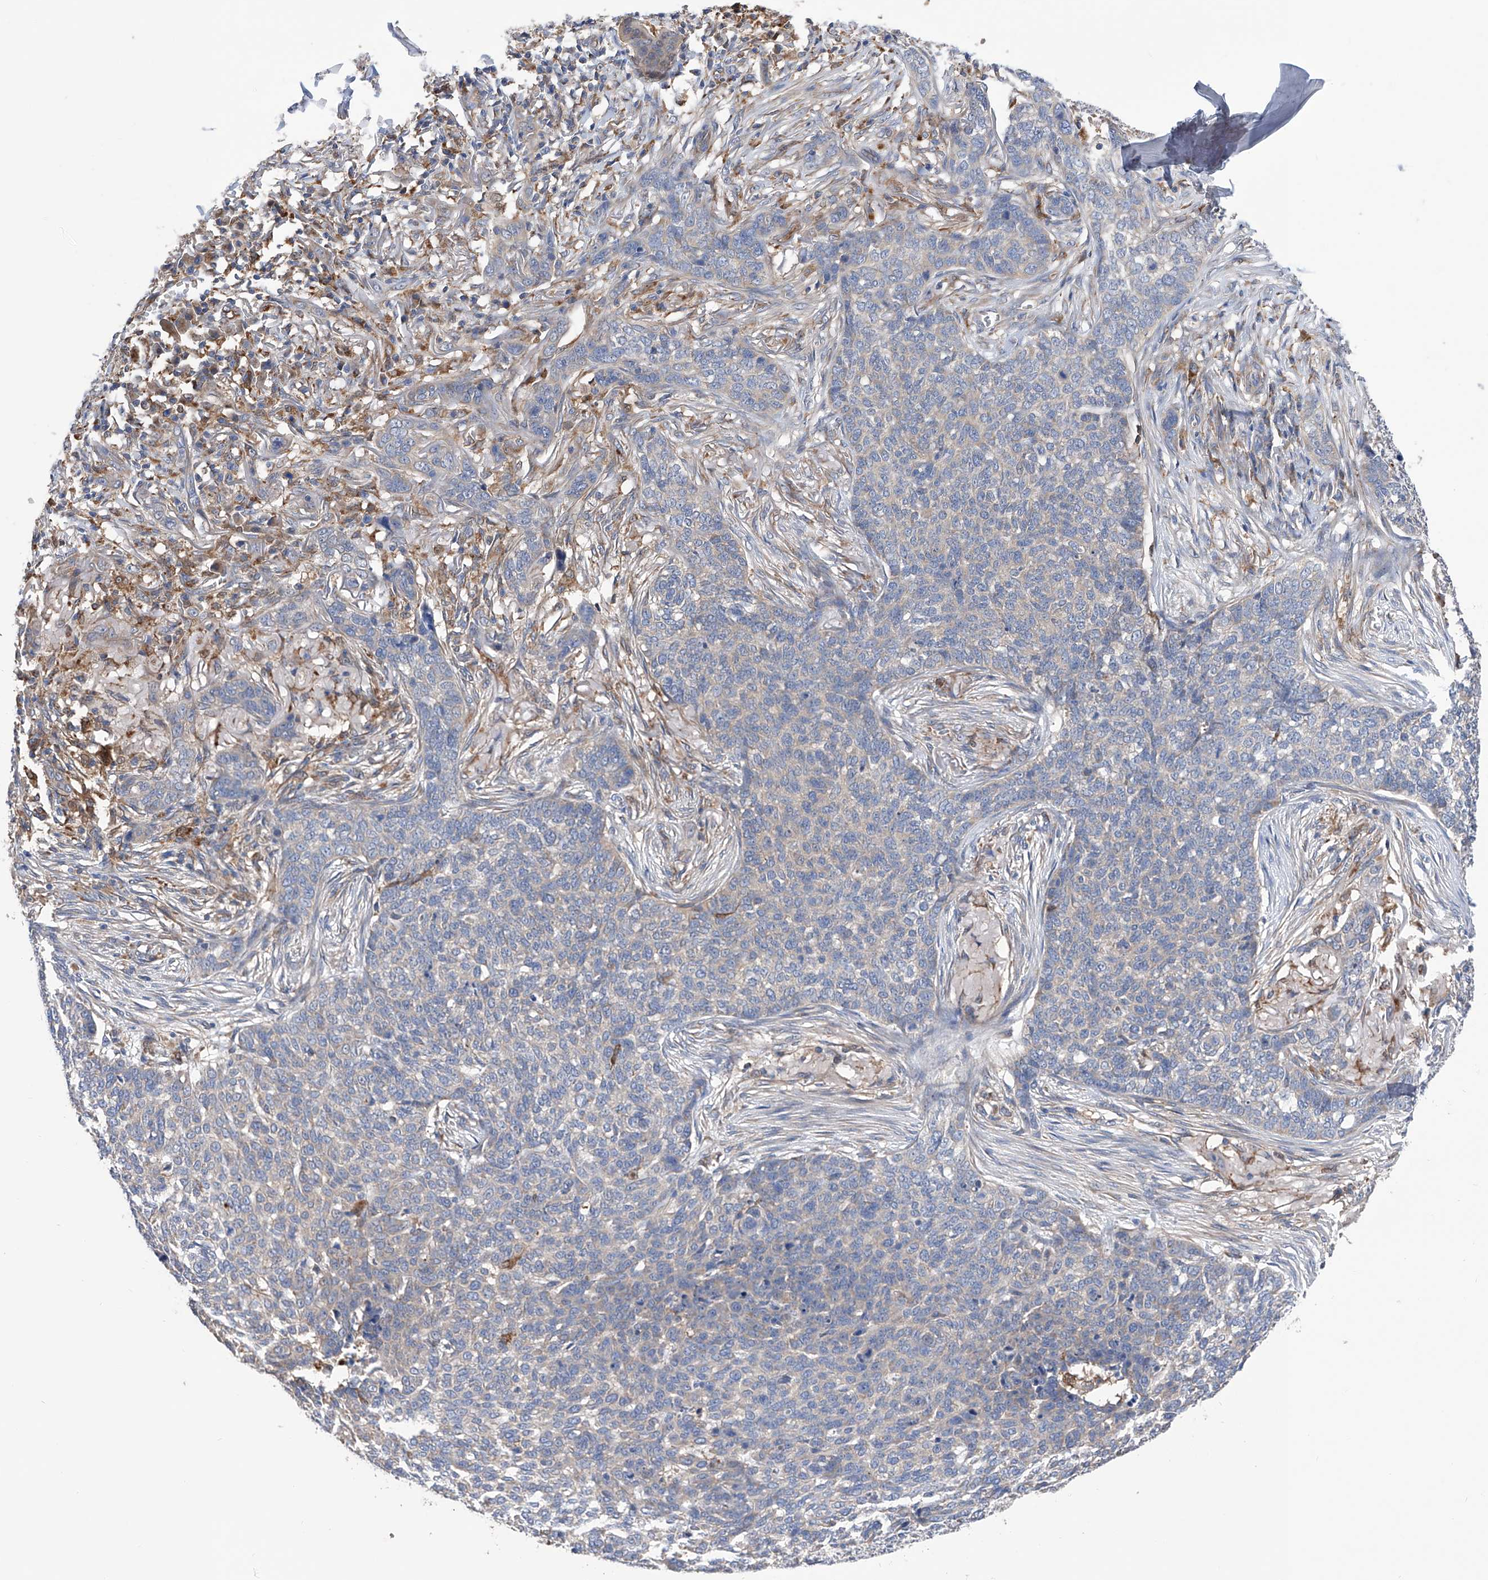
{"staining": {"intensity": "negative", "quantity": "none", "location": "none"}, "tissue": "skin cancer", "cell_type": "Tumor cells", "image_type": "cancer", "snomed": [{"axis": "morphology", "description": "Basal cell carcinoma"}, {"axis": "topography", "description": "Skin"}], "caption": "Skin cancer (basal cell carcinoma) was stained to show a protein in brown. There is no significant staining in tumor cells. (Brightfield microscopy of DAB (3,3'-diaminobenzidine) immunohistochemistry at high magnification).", "gene": "SPATA20", "patient": {"sex": "male", "age": 85}}